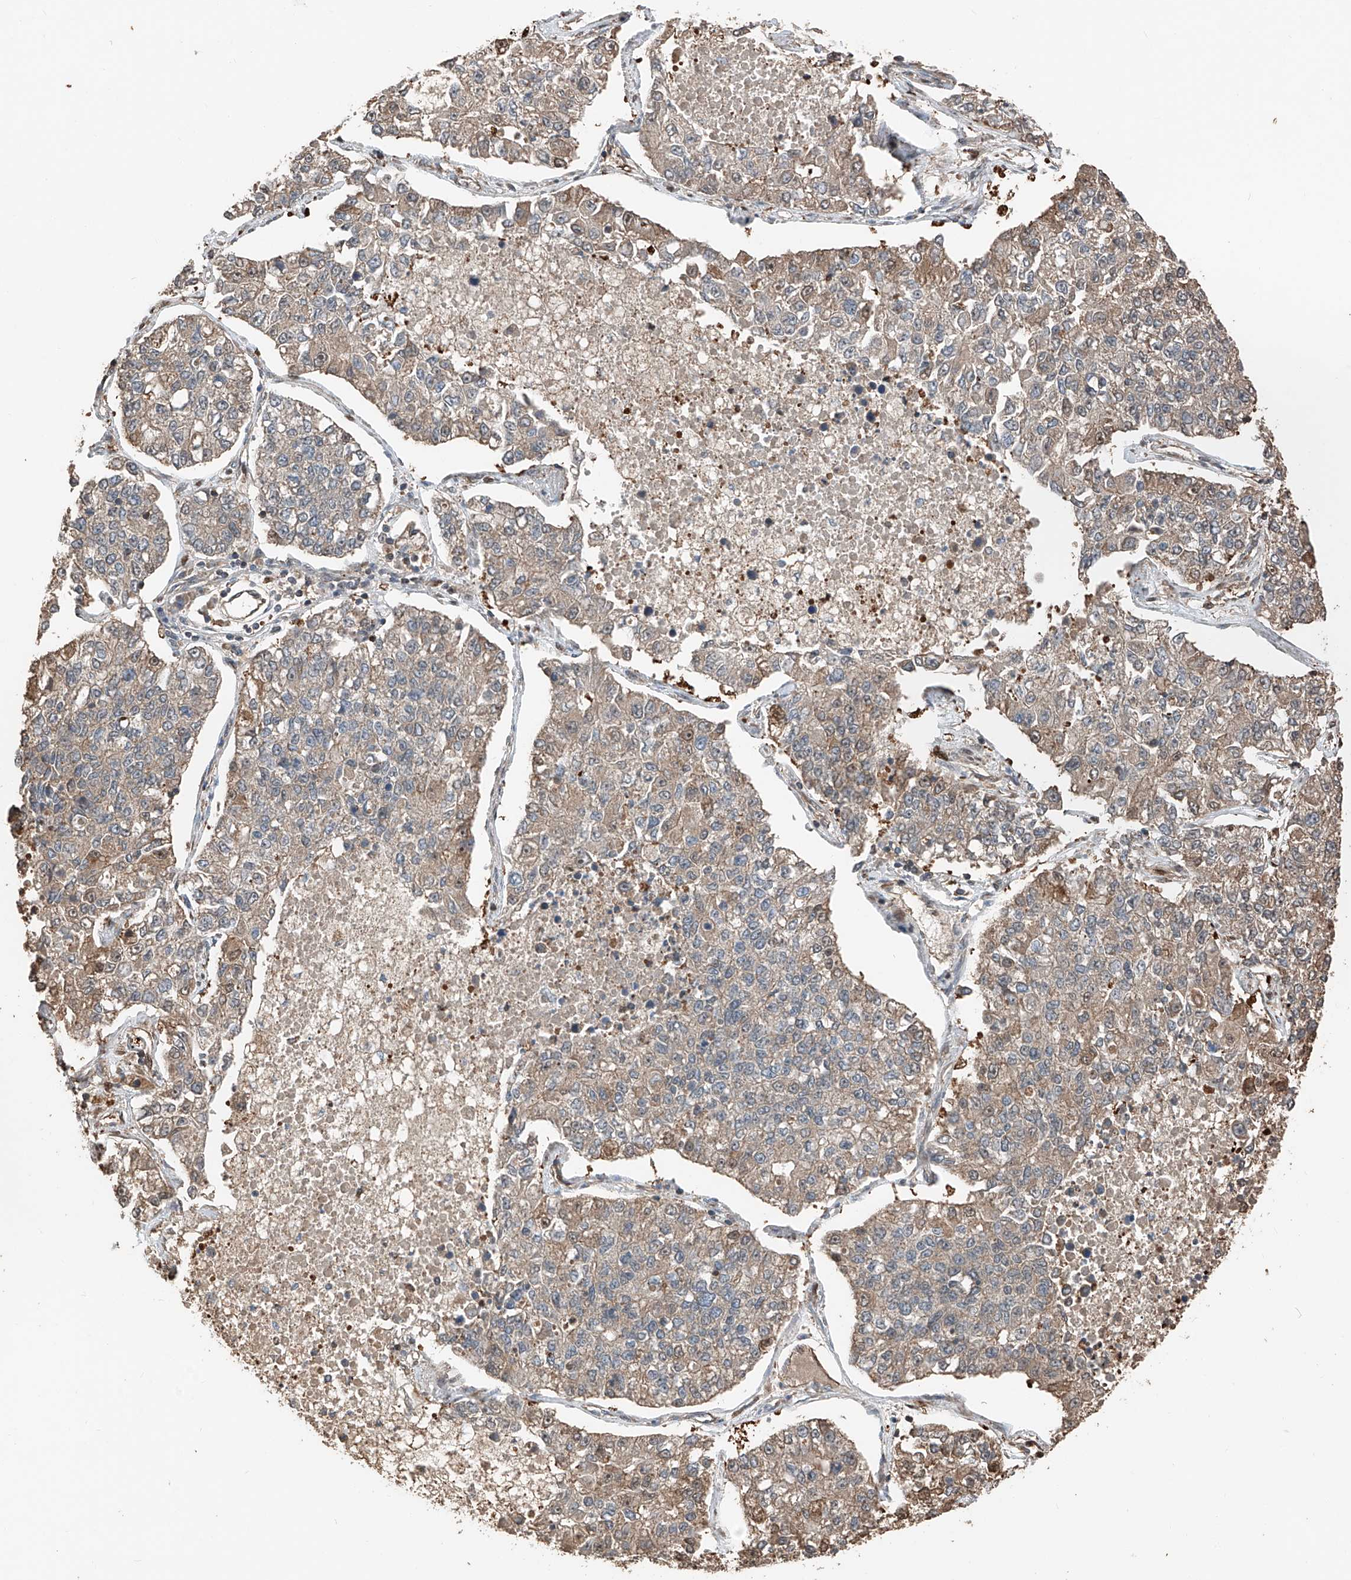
{"staining": {"intensity": "weak", "quantity": "<25%", "location": "cytoplasmic/membranous"}, "tissue": "lung cancer", "cell_type": "Tumor cells", "image_type": "cancer", "snomed": [{"axis": "morphology", "description": "Adenocarcinoma, NOS"}, {"axis": "topography", "description": "Lung"}], "caption": "Lung cancer (adenocarcinoma) stained for a protein using immunohistochemistry (IHC) demonstrates no staining tumor cells.", "gene": "RMND1", "patient": {"sex": "male", "age": 49}}